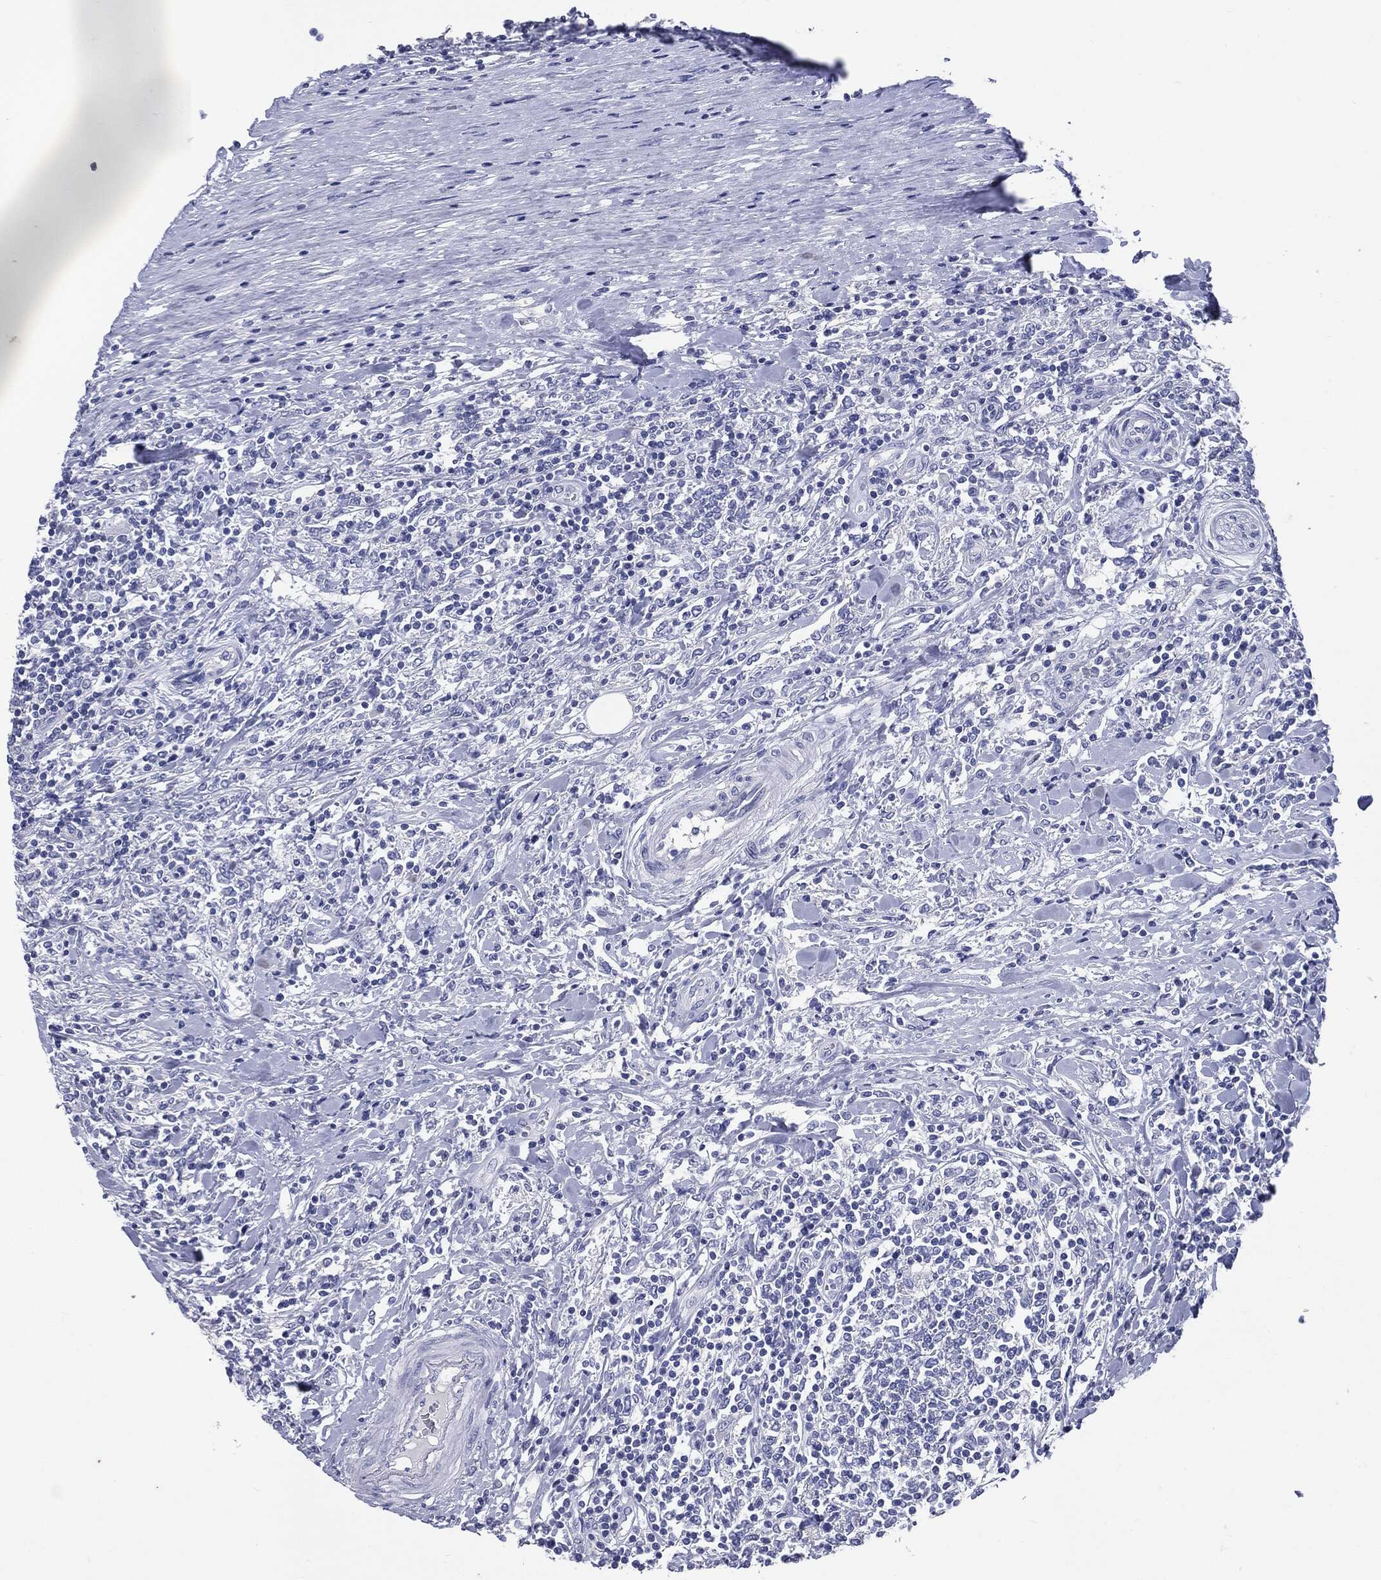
{"staining": {"intensity": "negative", "quantity": "none", "location": "none"}, "tissue": "lymphoma", "cell_type": "Tumor cells", "image_type": "cancer", "snomed": [{"axis": "morphology", "description": "Malignant lymphoma, non-Hodgkin's type, High grade"}, {"axis": "topography", "description": "Lymph node"}], "caption": "A photomicrograph of human high-grade malignant lymphoma, non-Hodgkin's type is negative for staining in tumor cells.", "gene": "TSHB", "patient": {"sex": "female", "age": 84}}